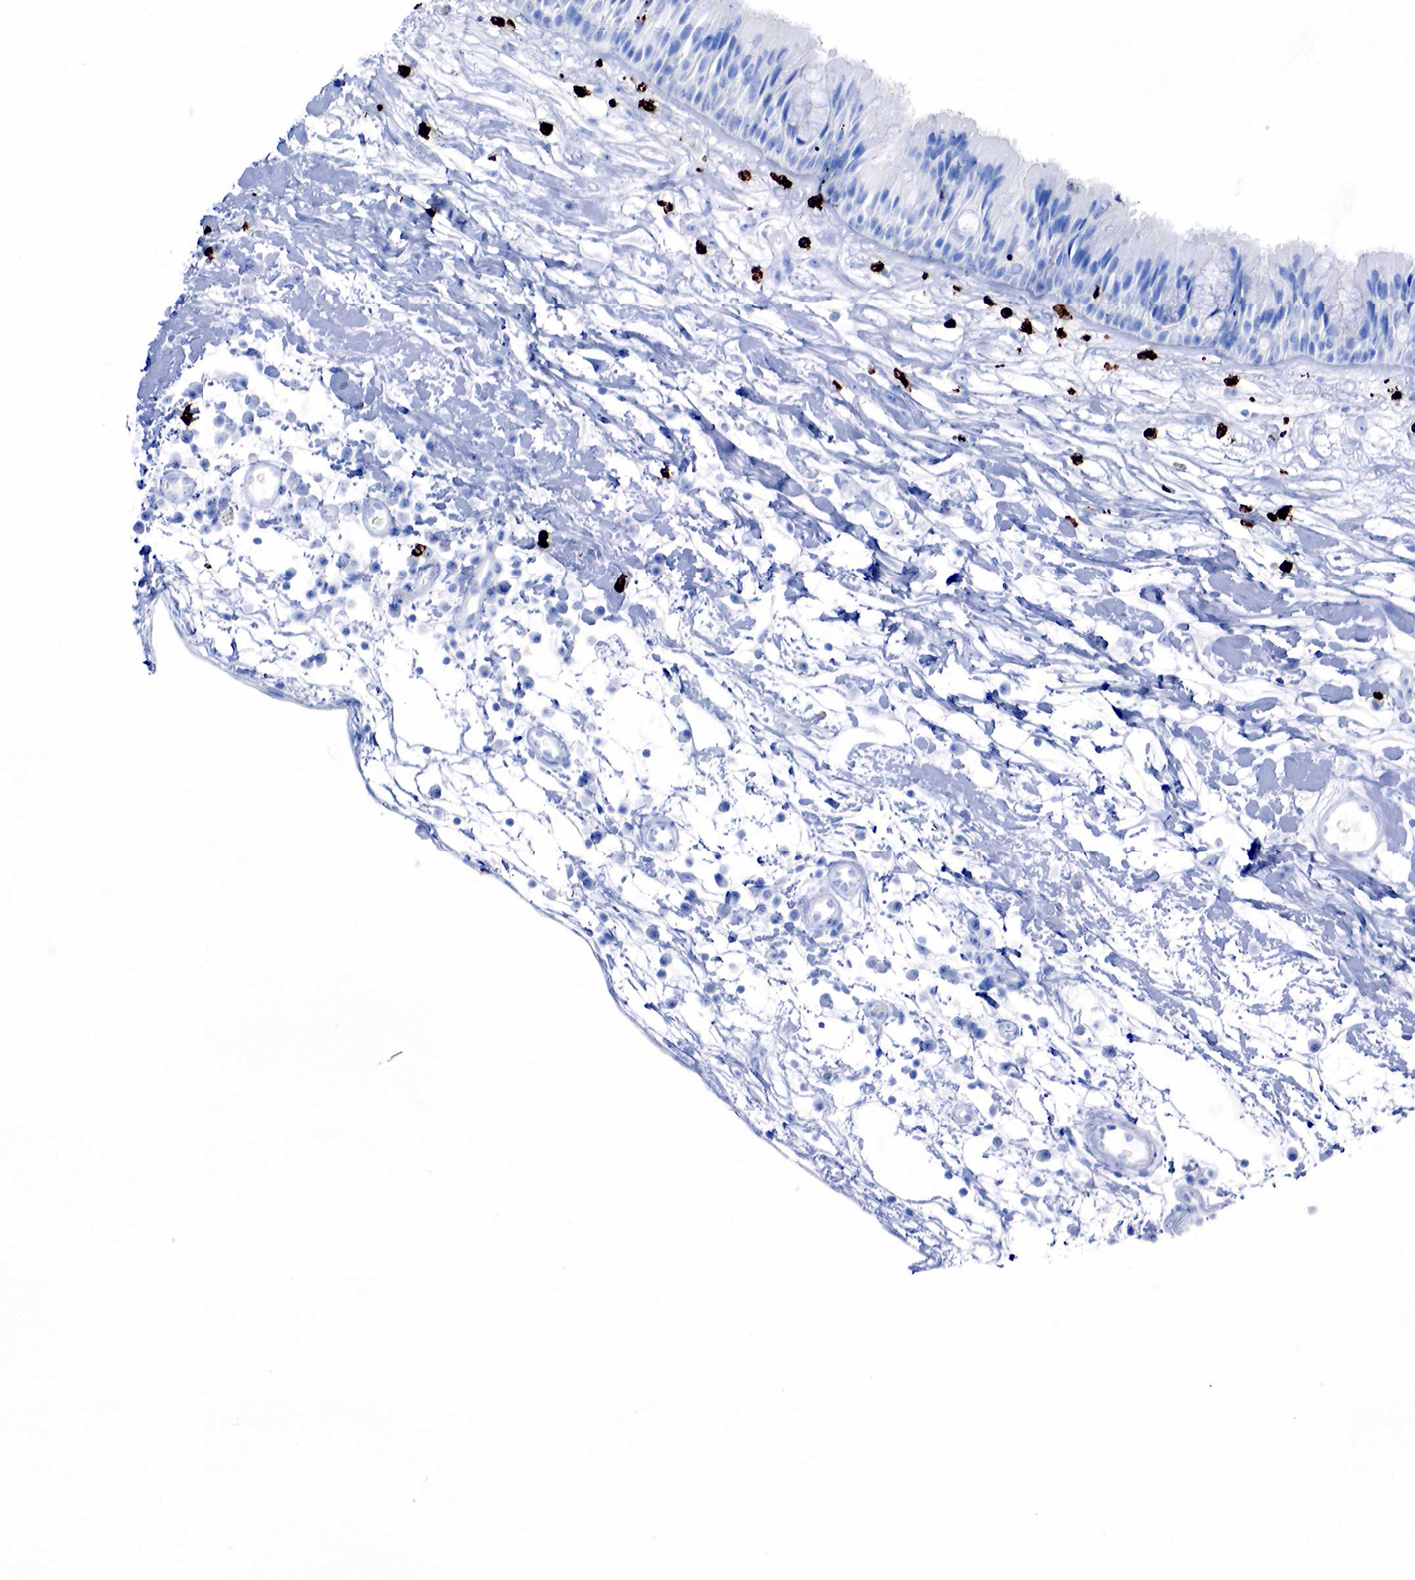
{"staining": {"intensity": "negative", "quantity": "none", "location": "none"}, "tissue": "nasopharynx", "cell_type": "Respiratory epithelial cells", "image_type": "normal", "snomed": [{"axis": "morphology", "description": "Normal tissue, NOS"}, {"axis": "topography", "description": "Nasopharynx"}], "caption": "This is a photomicrograph of IHC staining of unremarkable nasopharynx, which shows no expression in respiratory epithelial cells. The staining was performed using DAB (3,3'-diaminobenzidine) to visualize the protein expression in brown, while the nuclei were stained in blue with hematoxylin (Magnification: 20x).", "gene": "FUT4", "patient": {"sex": "male", "age": 13}}